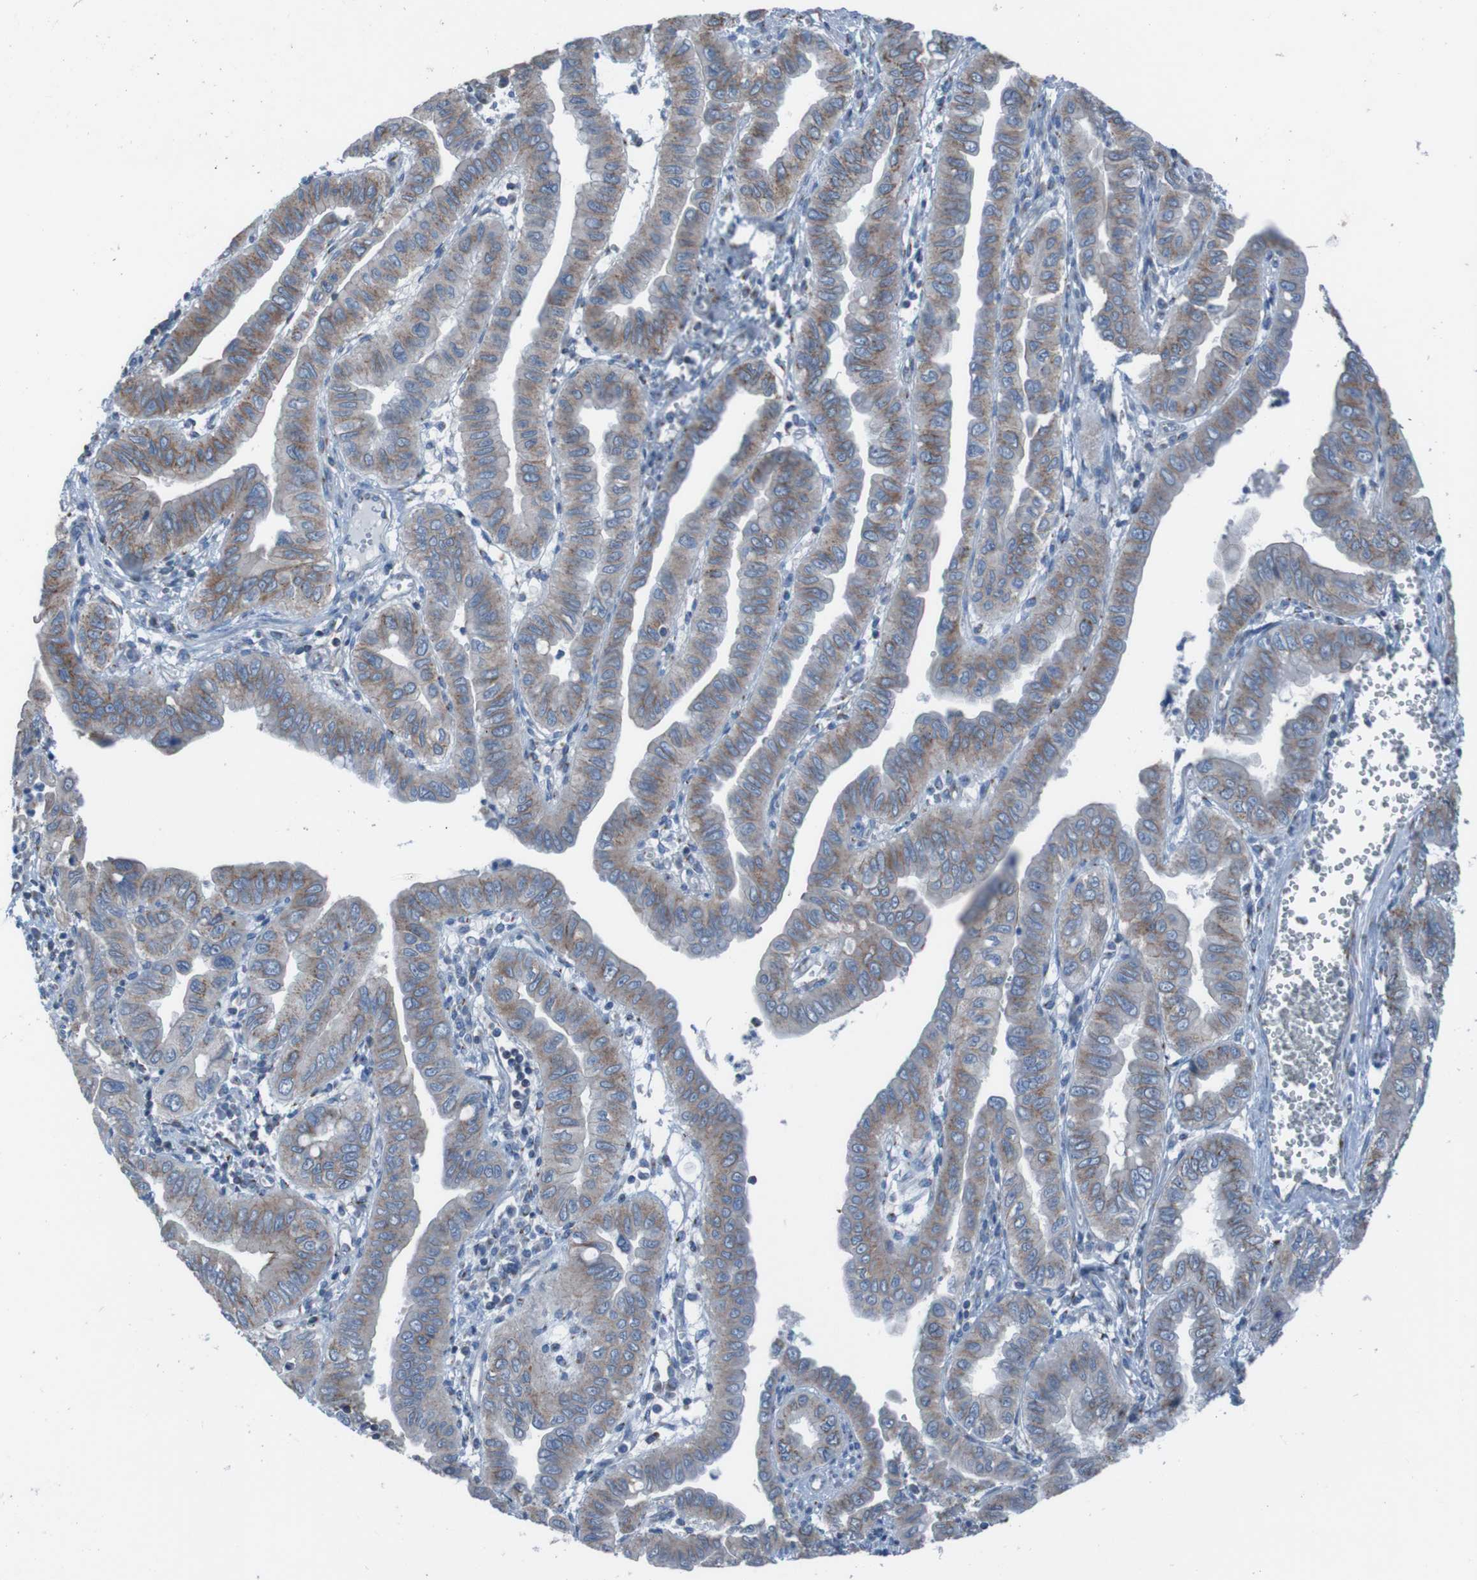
{"staining": {"intensity": "moderate", "quantity": ">75%", "location": "cytoplasmic/membranous"}, "tissue": "pancreatic cancer", "cell_type": "Tumor cells", "image_type": "cancer", "snomed": [{"axis": "morphology", "description": "Normal tissue, NOS"}, {"axis": "topography", "description": "Lymph node"}], "caption": "Immunohistochemistry image of neoplastic tissue: human pancreatic cancer stained using IHC displays medium levels of moderate protein expression localized specifically in the cytoplasmic/membranous of tumor cells, appearing as a cytoplasmic/membranous brown color.", "gene": "MINAR1", "patient": {"sex": "male", "age": 50}}